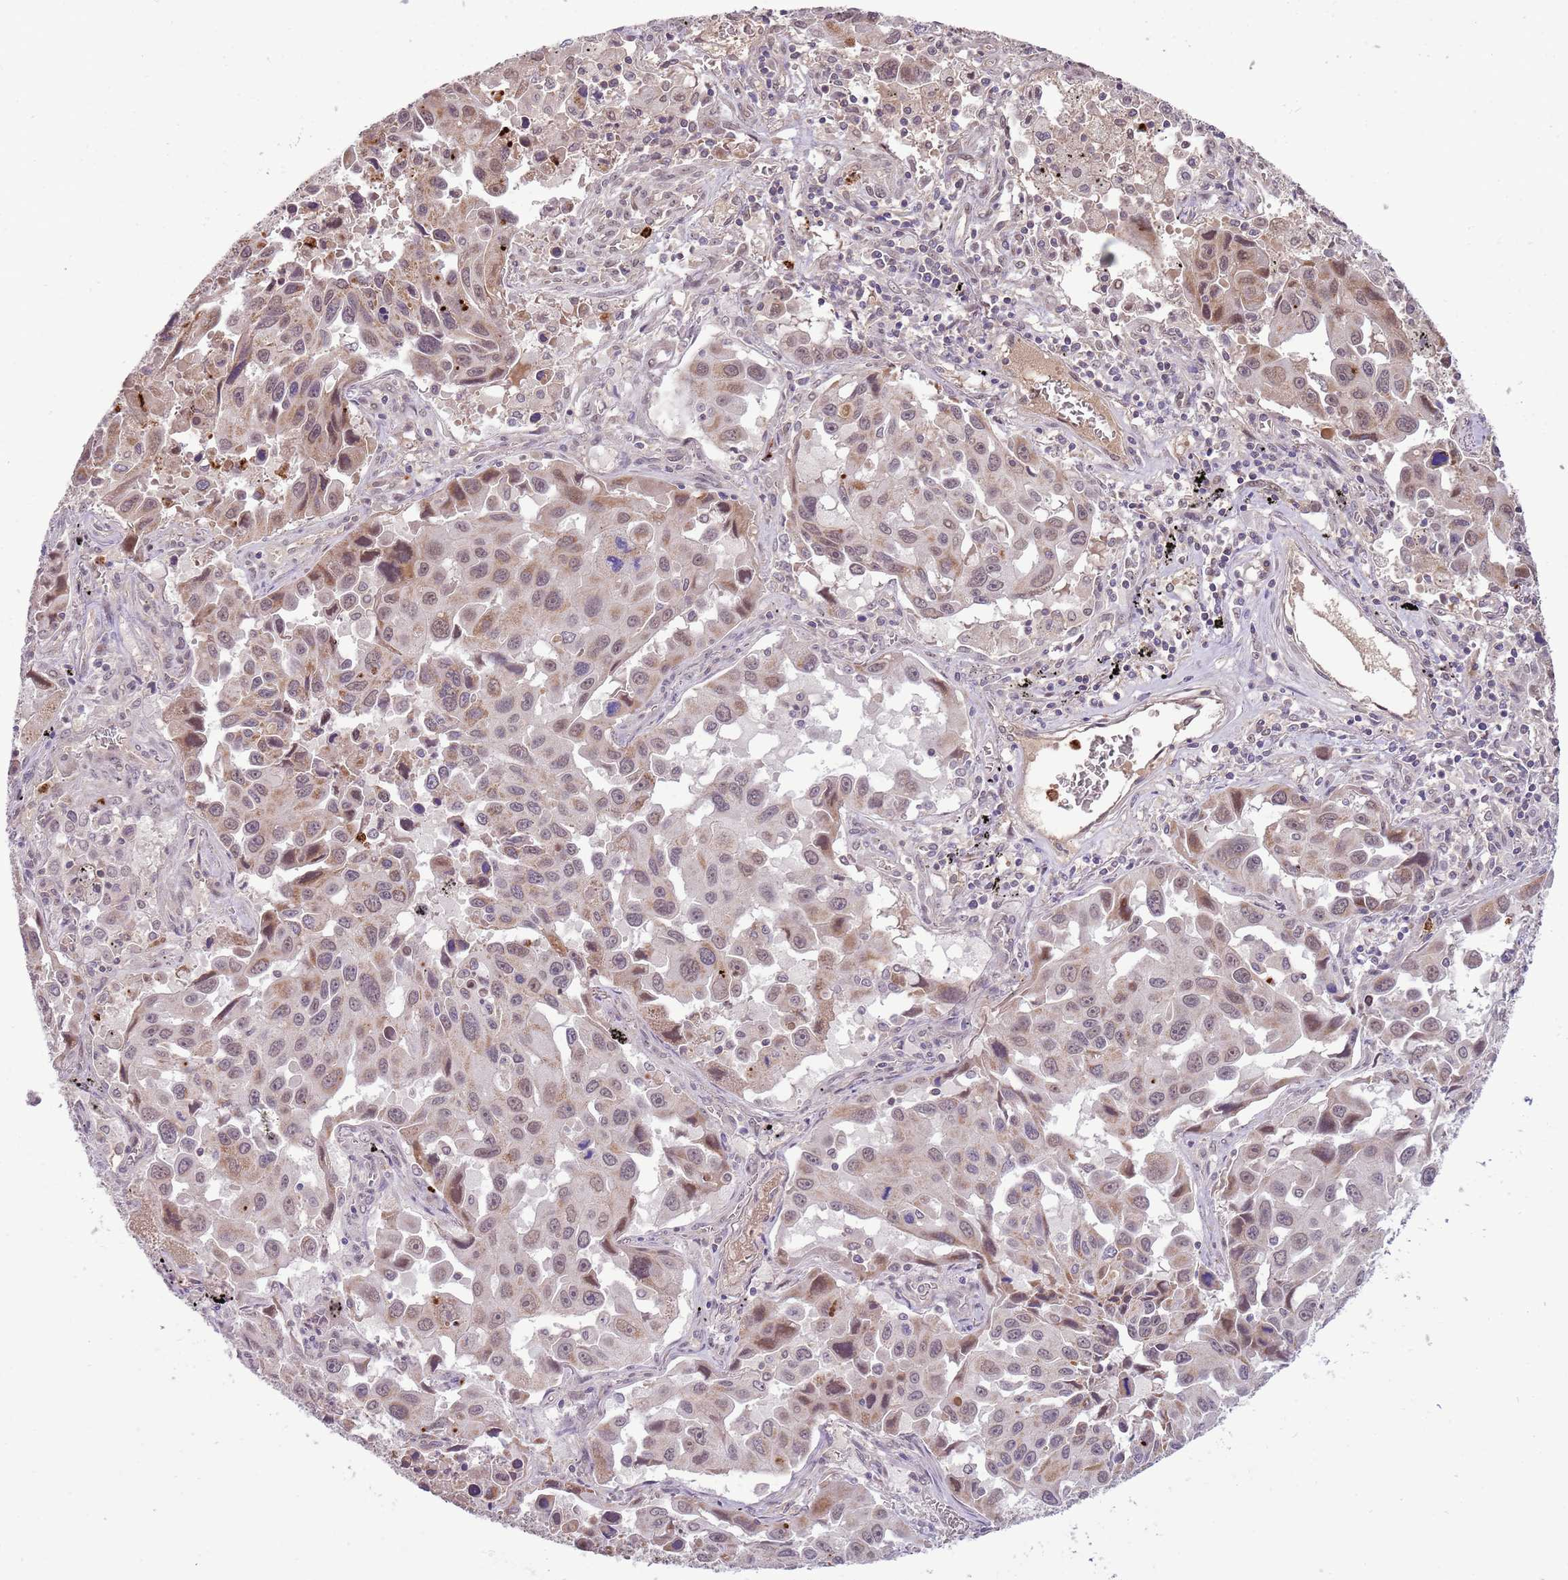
{"staining": {"intensity": "moderate", "quantity": "25%-75%", "location": "cytoplasmic/membranous,nuclear"}, "tissue": "lung cancer", "cell_type": "Tumor cells", "image_type": "cancer", "snomed": [{"axis": "morphology", "description": "Adenocarcinoma, NOS"}, {"axis": "topography", "description": "Lung"}], "caption": "A histopathology image of adenocarcinoma (lung) stained for a protein exhibits moderate cytoplasmic/membranous and nuclear brown staining in tumor cells.", "gene": "NBPF6", "patient": {"sex": "male", "age": 66}}